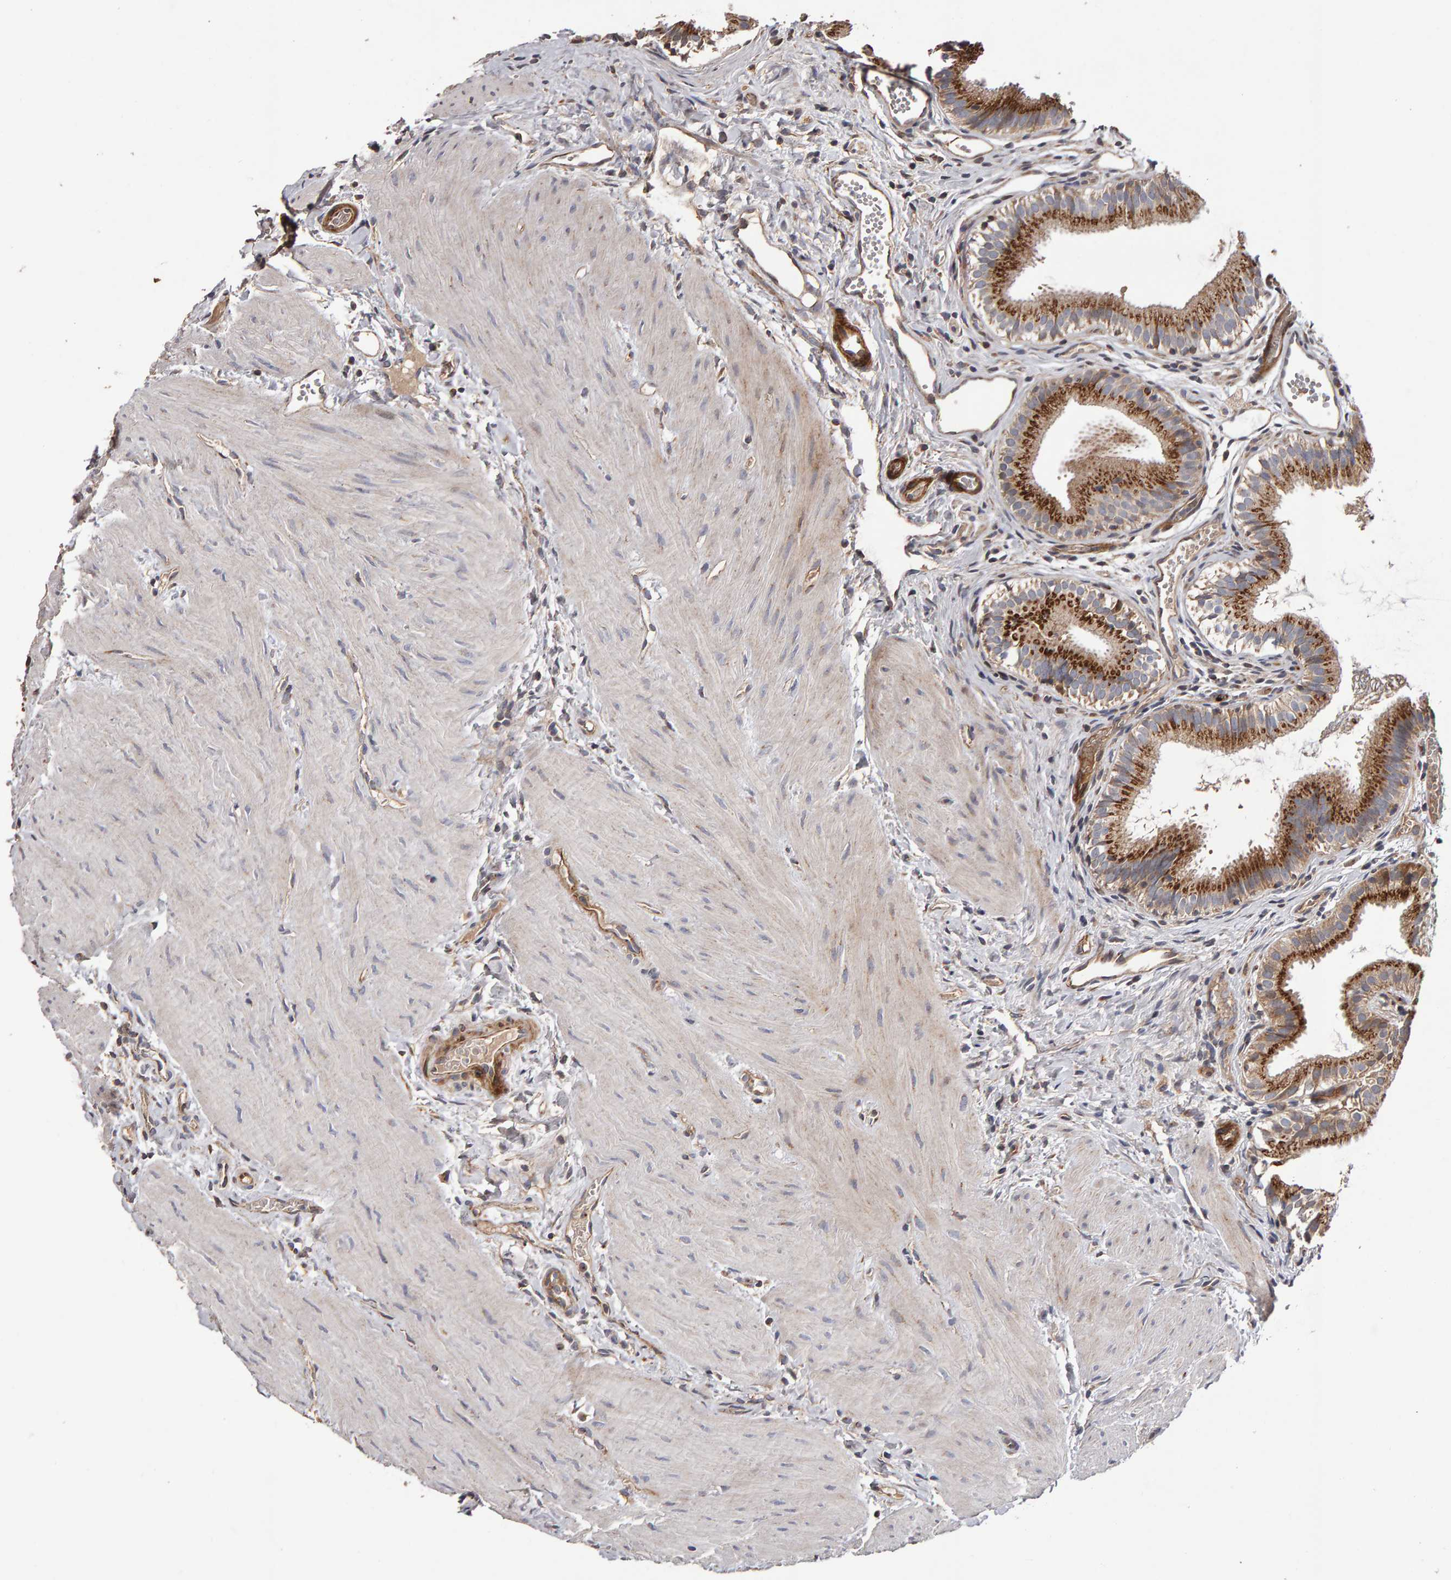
{"staining": {"intensity": "strong", "quantity": ">75%", "location": "cytoplasmic/membranous"}, "tissue": "gallbladder", "cell_type": "Glandular cells", "image_type": "normal", "snomed": [{"axis": "morphology", "description": "Normal tissue, NOS"}, {"axis": "topography", "description": "Gallbladder"}], "caption": "The immunohistochemical stain labels strong cytoplasmic/membranous expression in glandular cells of benign gallbladder. (Brightfield microscopy of DAB IHC at high magnification).", "gene": "CANT1", "patient": {"sex": "female", "age": 26}}